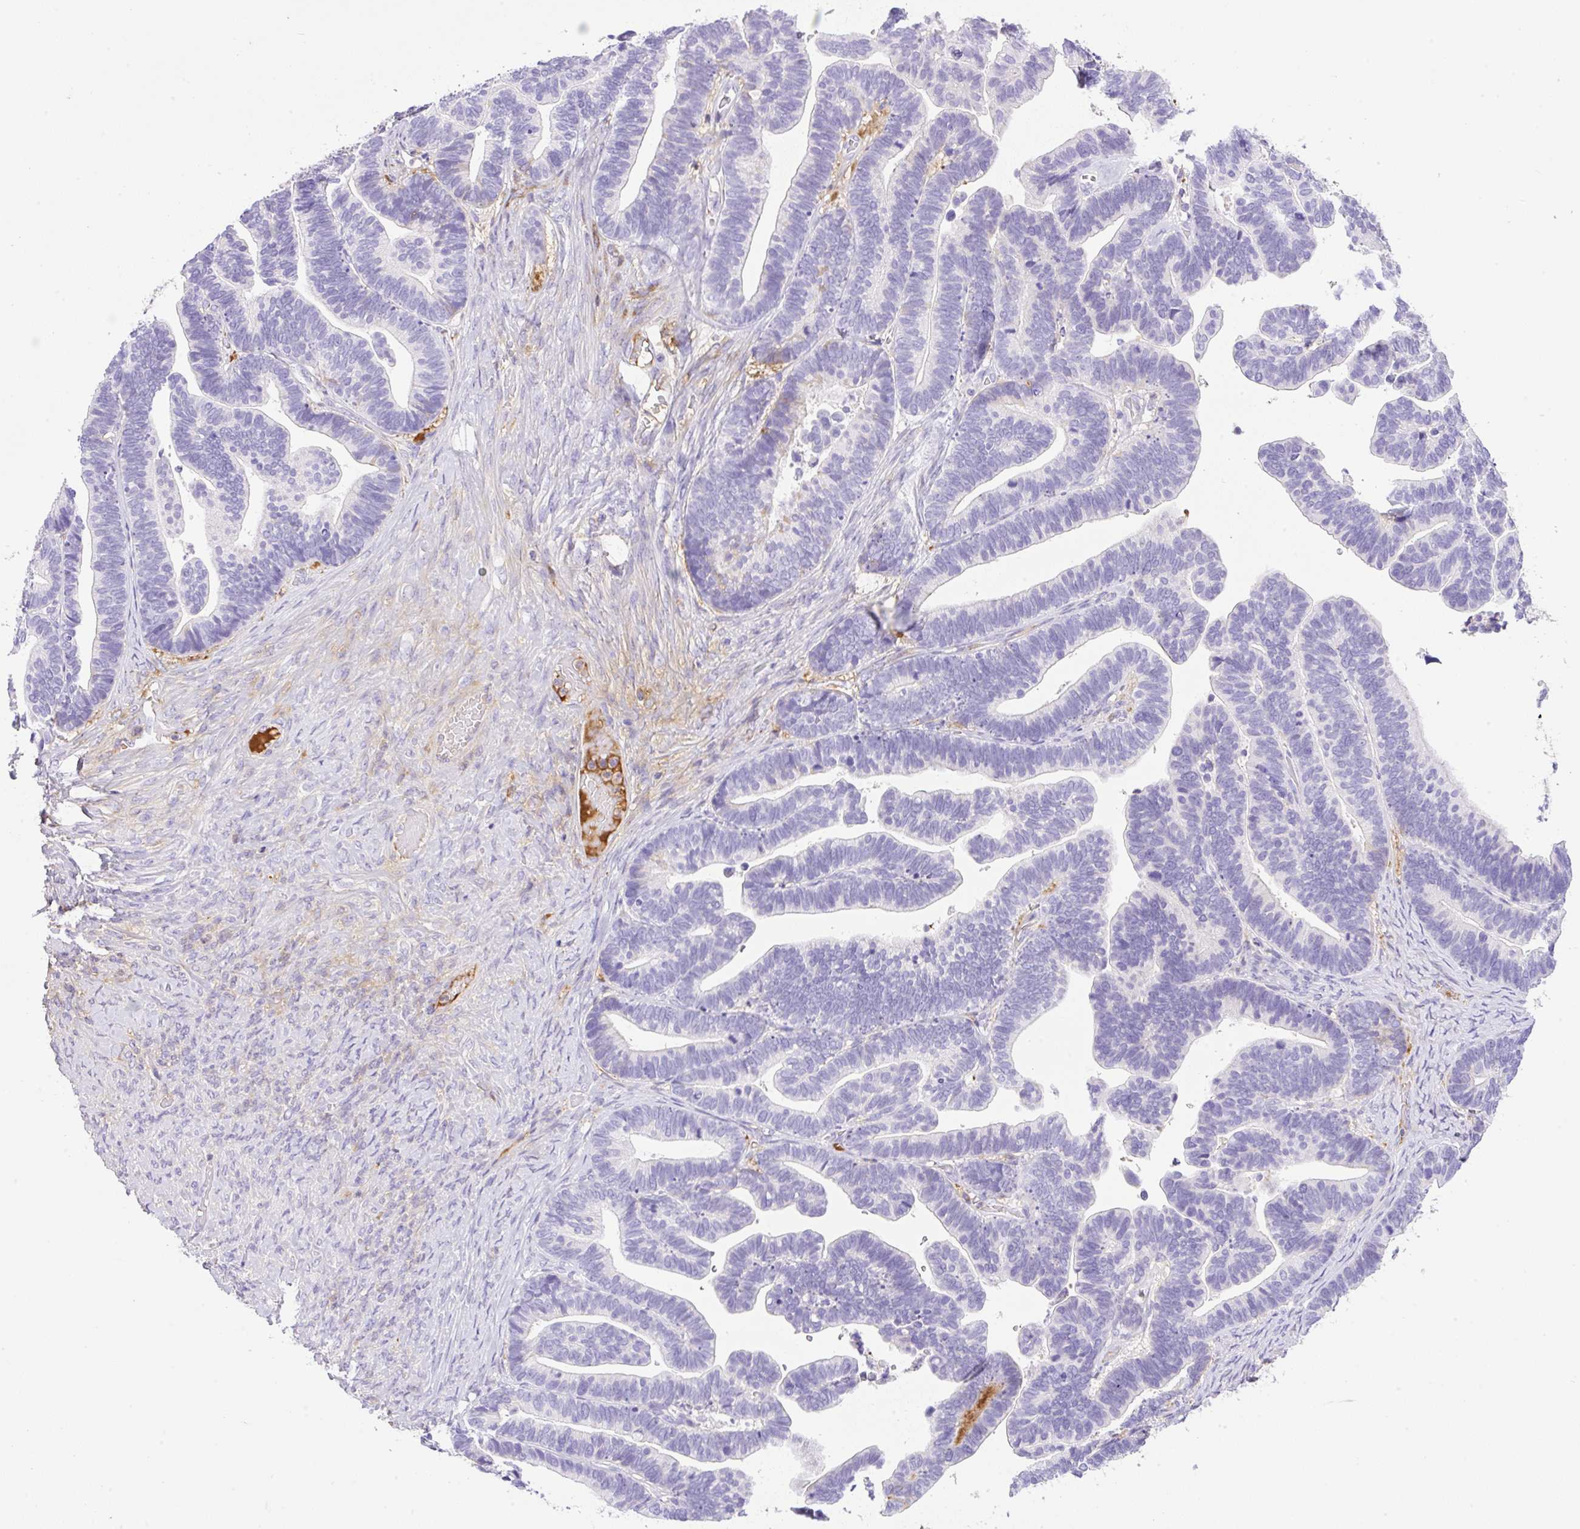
{"staining": {"intensity": "negative", "quantity": "none", "location": "none"}, "tissue": "ovarian cancer", "cell_type": "Tumor cells", "image_type": "cancer", "snomed": [{"axis": "morphology", "description": "Cystadenocarcinoma, serous, NOS"}, {"axis": "topography", "description": "Ovary"}], "caption": "High power microscopy histopathology image of an immunohistochemistry (IHC) micrograph of ovarian cancer (serous cystadenocarcinoma), revealing no significant expression in tumor cells. (Immunohistochemistry (ihc), brightfield microscopy, high magnification).", "gene": "TDRD15", "patient": {"sex": "female", "age": 56}}